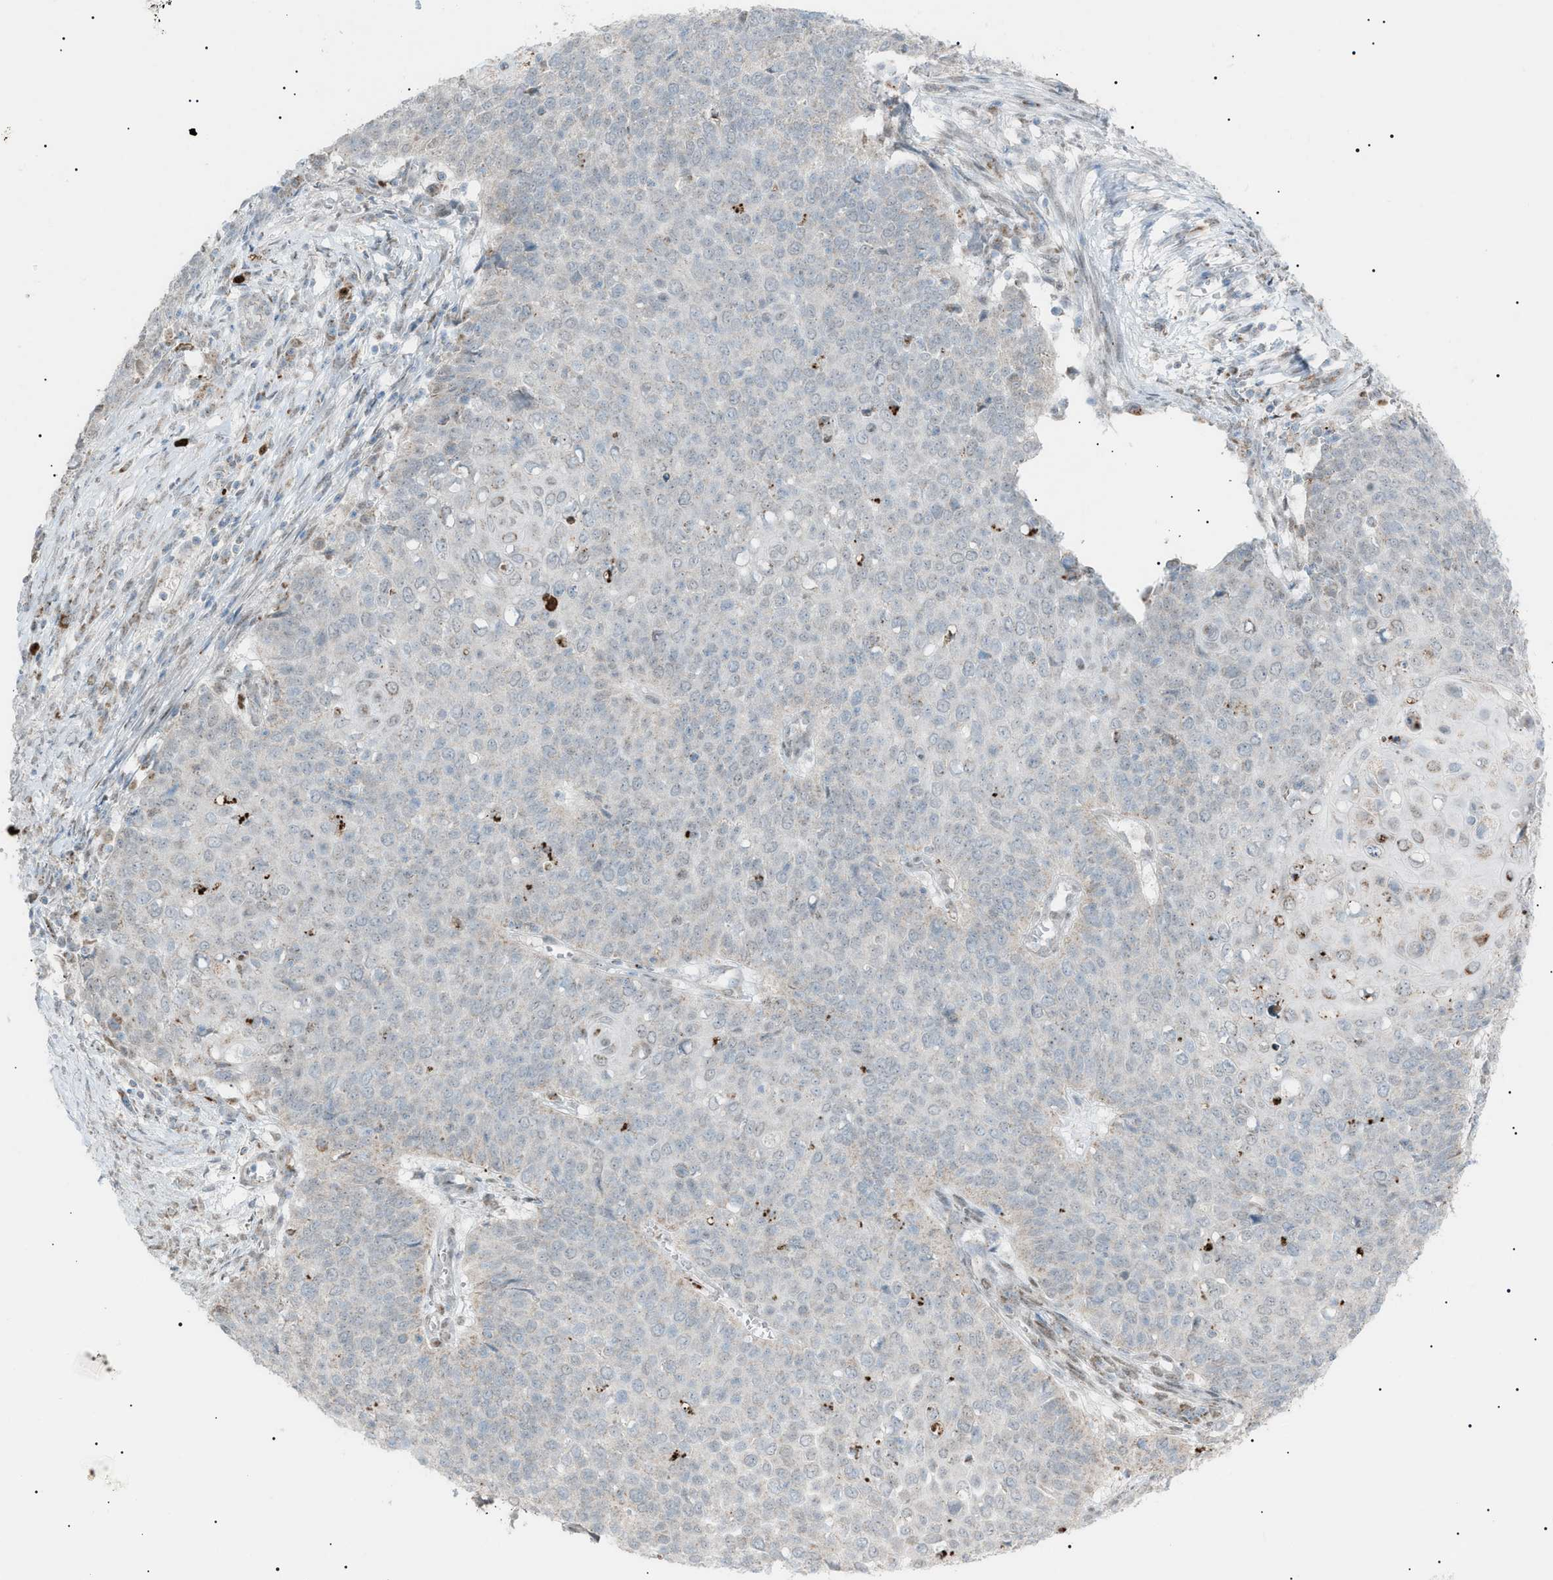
{"staining": {"intensity": "negative", "quantity": "none", "location": "none"}, "tissue": "cervical cancer", "cell_type": "Tumor cells", "image_type": "cancer", "snomed": [{"axis": "morphology", "description": "Squamous cell carcinoma, NOS"}, {"axis": "topography", "description": "Cervix"}], "caption": "Tumor cells show no significant protein positivity in squamous cell carcinoma (cervical).", "gene": "ZNF516", "patient": {"sex": "female", "age": 39}}